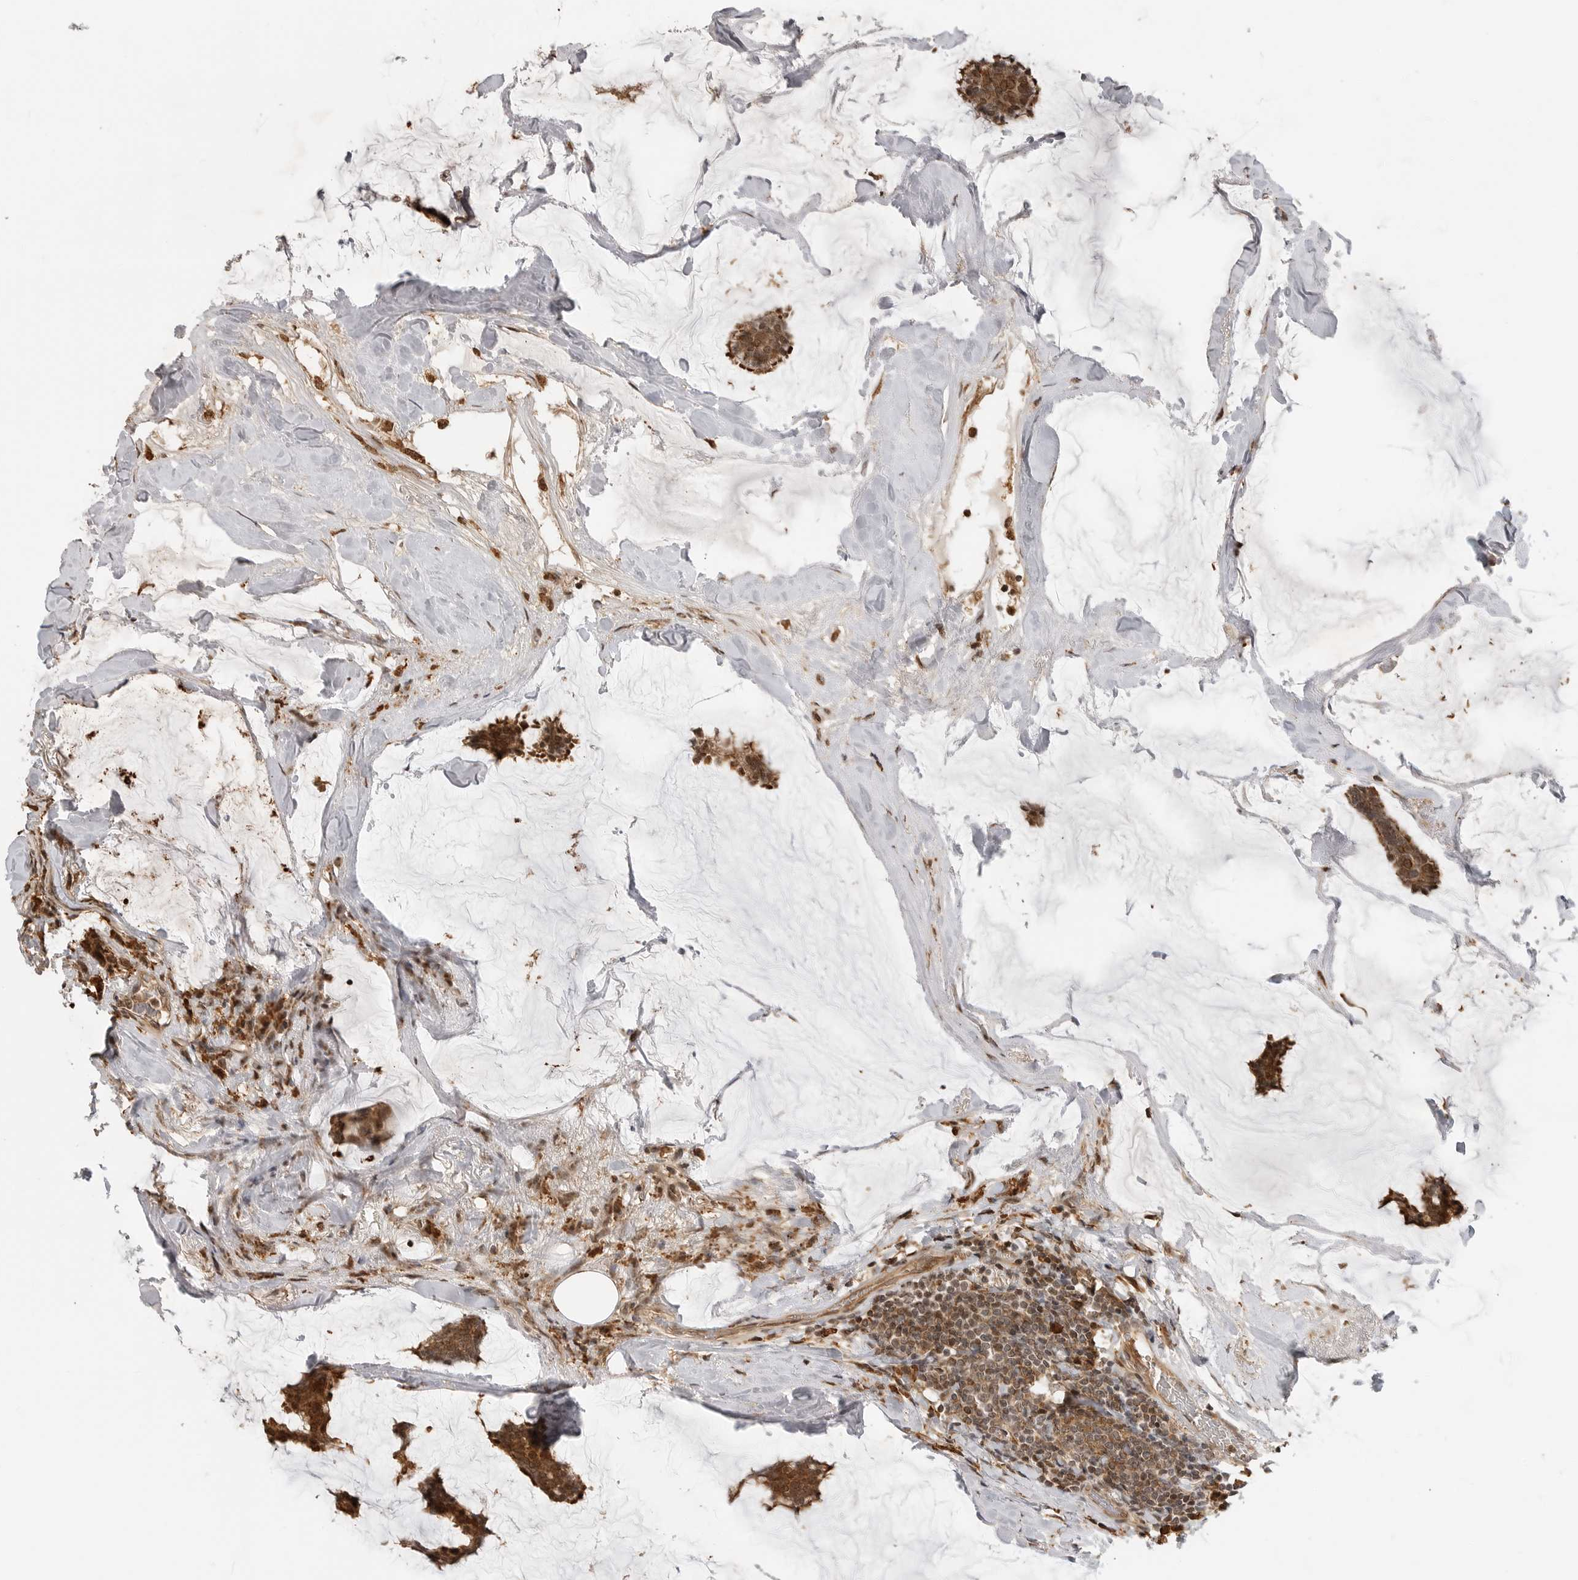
{"staining": {"intensity": "moderate", "quantity": ">75%", "location": "cytoplasmic/membranous,nuclear"}, "tissue": "breast cancer", "cell_type": "Tumor cells", "image_type": "cancer", "snomed": [{"axis": "morphology", "description": "Duct carcinoma"}, {"axis": "topography", "description": "Breast"}], "caption": "Tumor cells display medium levels of moderate cytoplasmic/membranous and nuclear positivity in about >75% of cells in breast cancer (infiltrating ductal carcinoma).", "gene": "BMP2K", "patient": {"sex": "female", "age": 93}}